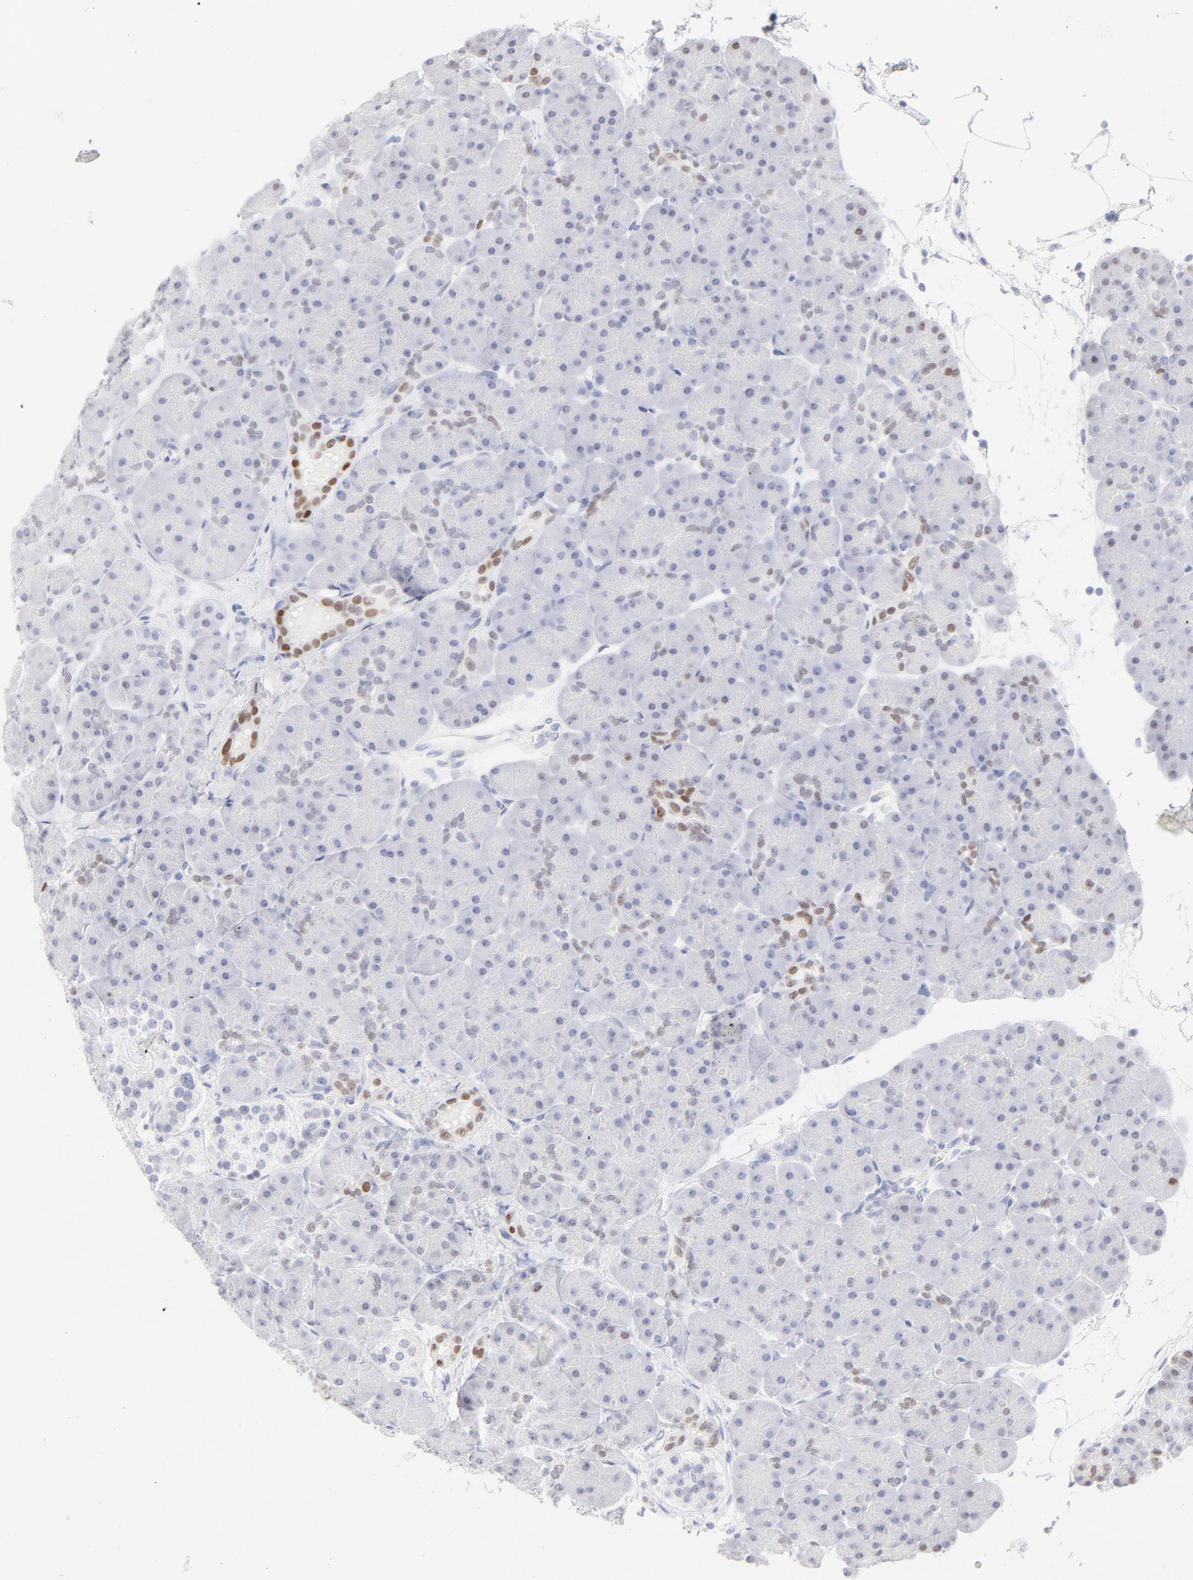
{"staining": {"intensity": "weak", "quantity": "<25%", "location": "nuclear"}, "tissue": "pancreas", "cell_type": "Exocrine glandular cells", "image_type": "normal", "snomed": [{"axis": "morphology", "description": "Normal tissue, NOS"}, {"axis": "topography", "description": "Pancreas"}], "caption": "A micrograph of human pancreas is negative for staining in exocrine glandular cells. Nuclei are stained in blue.", "gene": "ELF3", "patient": {"sex": "male", "age": 66}}